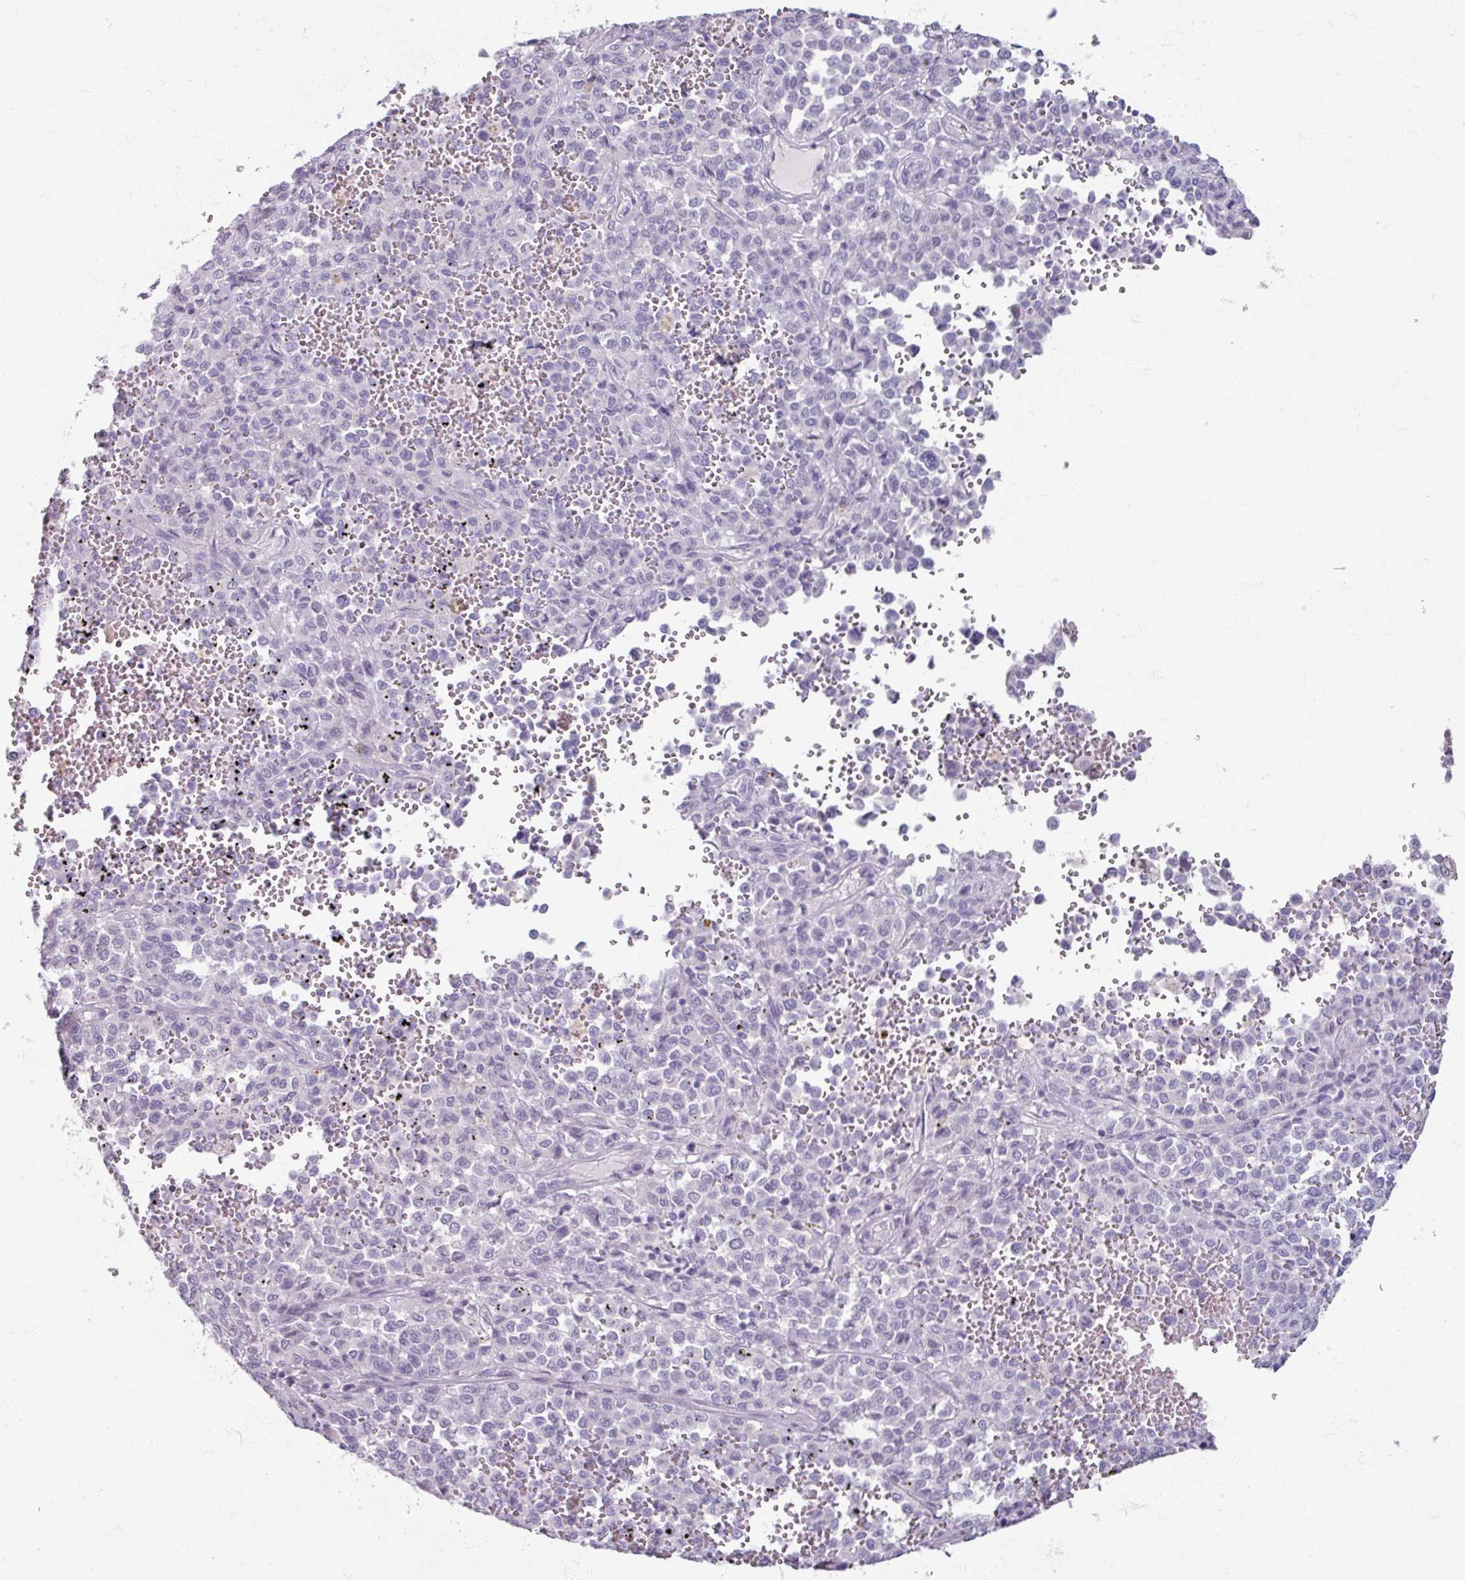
{"staining": {"intensity": "negative", "quantity": "none", "location": "none"}, "tissue": "melanoma", "cell_type": "Tumor cells", "image_type": "cancer", "snomed": [{"axis": "morphology", "description": "Malignant melanoma, Metastatic site"}, {"axis": "topography", "description": "Pancreas"}], "caption": "IHC image of human malignant melanoma (metastatic site) stained for a protein (brown), which reveals no expression in tumor cells. Nuclei are stained in blue.", "gene": "TG", "patient": {"sex": "female", "age": 30}}